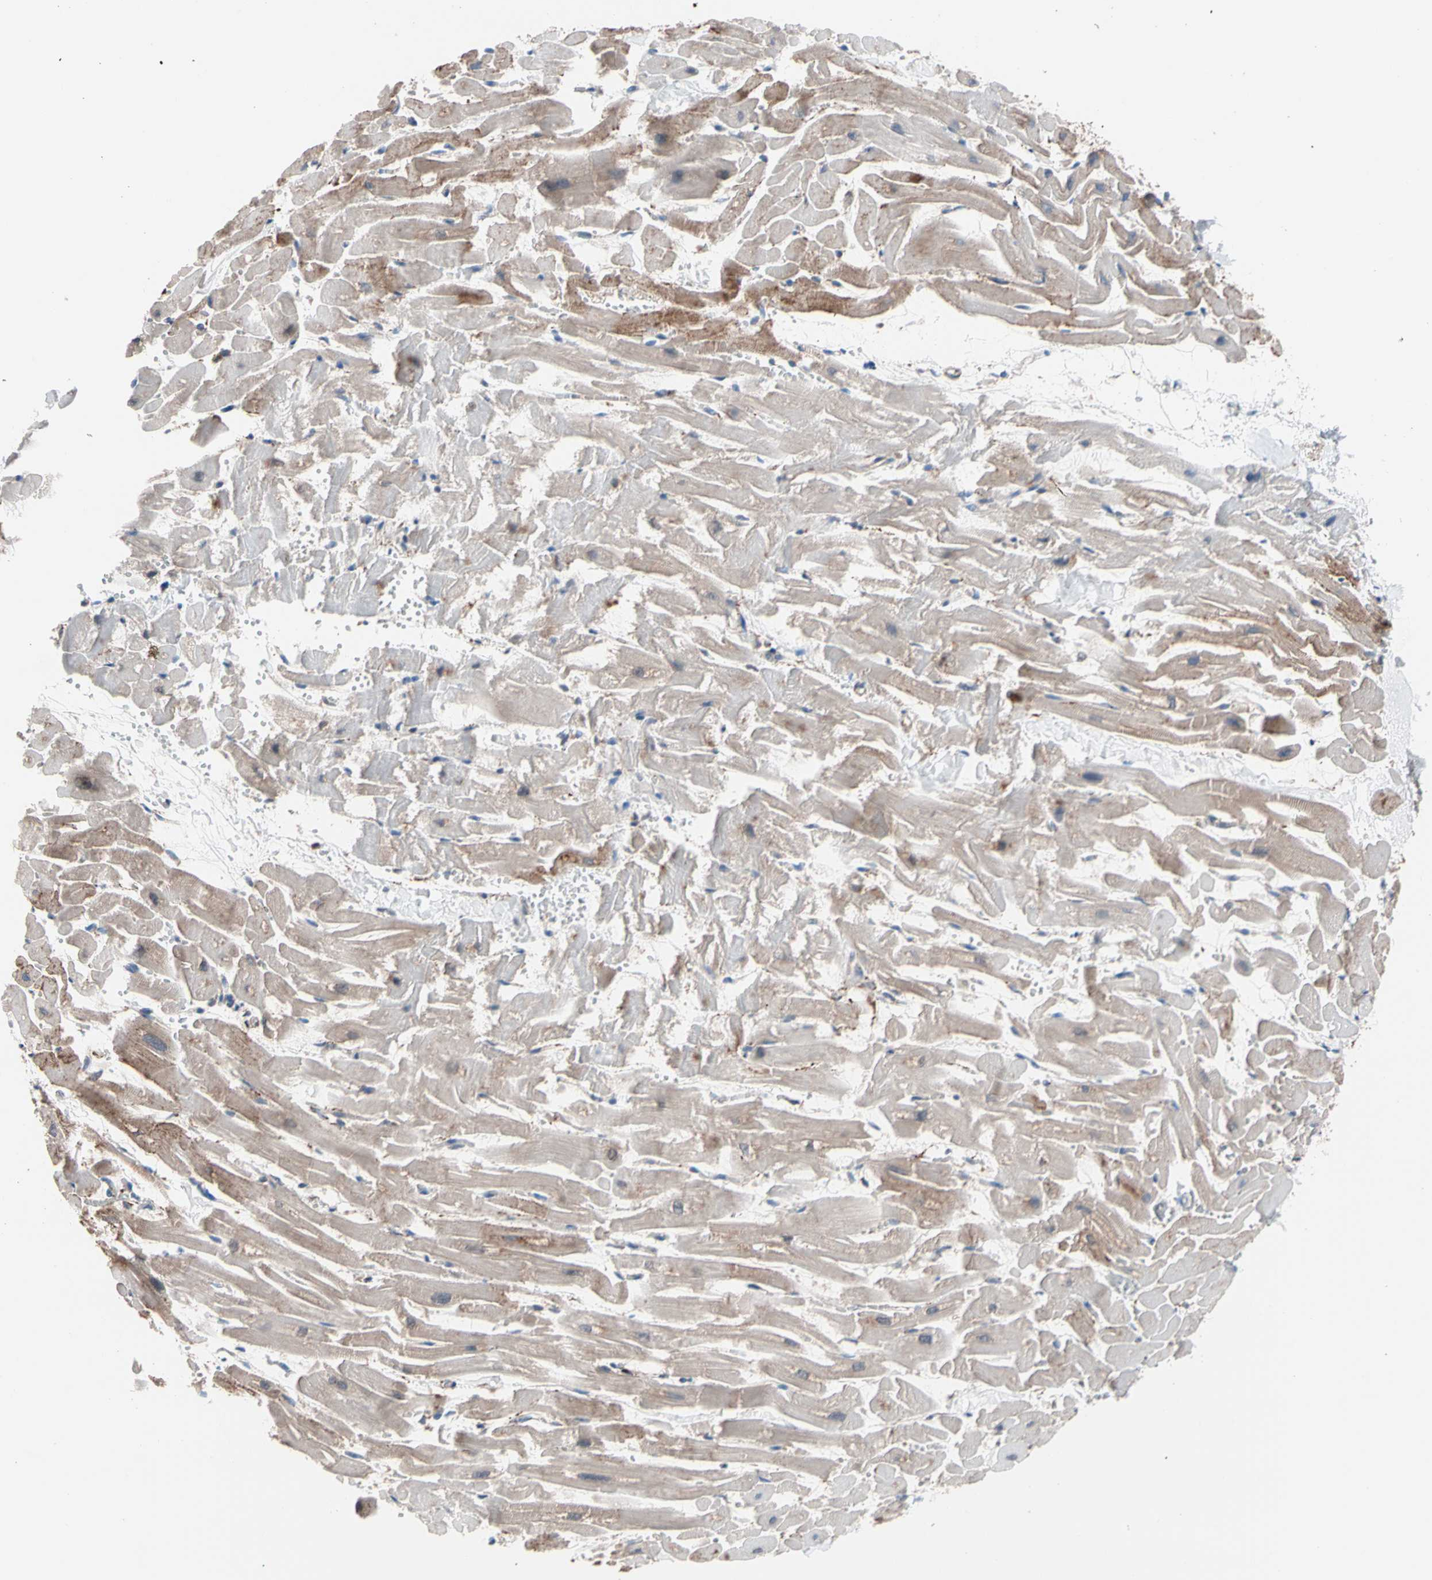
{"staining": {"intensity": "moderate", "quantity": ">75%", "location": "cytoplasmic/membranous"}, "tissue": "heart muscle", "cell_type": "Cardiomyocytes", "image_type": "normal", "snomed": [{"axis": "morphology", "description": "Normal tissue, NOS"}, {"axis": "topography", "description": "Heart"}], "caption": "Protein expression analysis of benign heart muscle demonstrates moderate cytoplasmic/membranous positivity in about >75% of cardiomyocytes.", "gene": "HK1", "patient": {"sex": "female", "age": 19}}